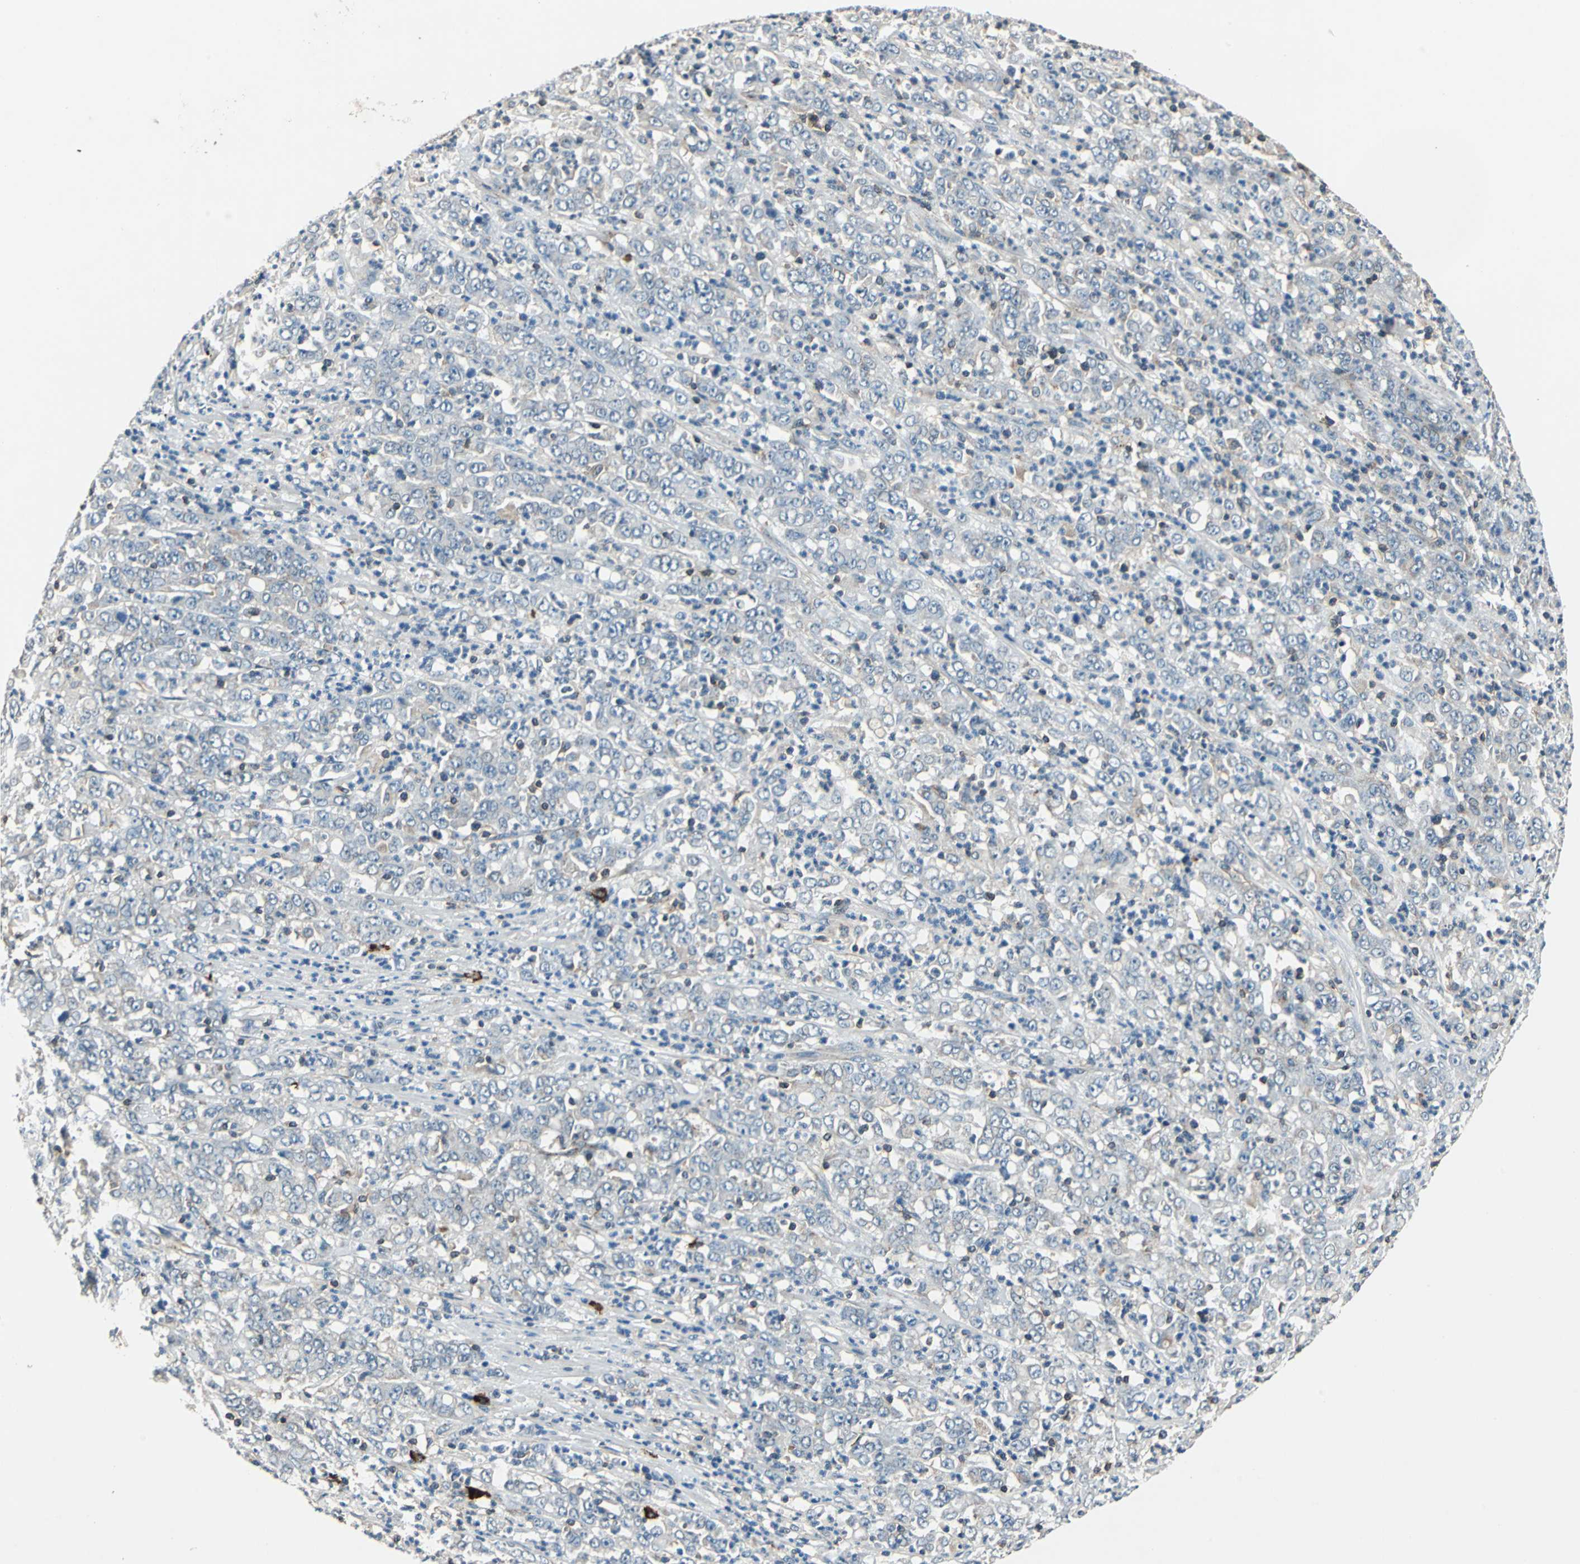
{"staining": {"intensity": "negative", "quantity": "none", "location": "none"}, "tissue": "stomach cancer", "cell_type": "Tumor cells", "image_type": "cancer", "snomed": [{"axis": "morphology", "description": "Adenocarcinoma, NOS"}, {"axis": "topography", "description": "Stomach, lower"}], "caption": "This photomicrograph is of stomach cancer (adenocarcinoma) stained with IHC to label a protein in brown with the nuclei are counter-stained blue. There is no positivity in tumor cells.", "gene": "SLC19A2", "patient": {"sex": "female", "age": 71}}